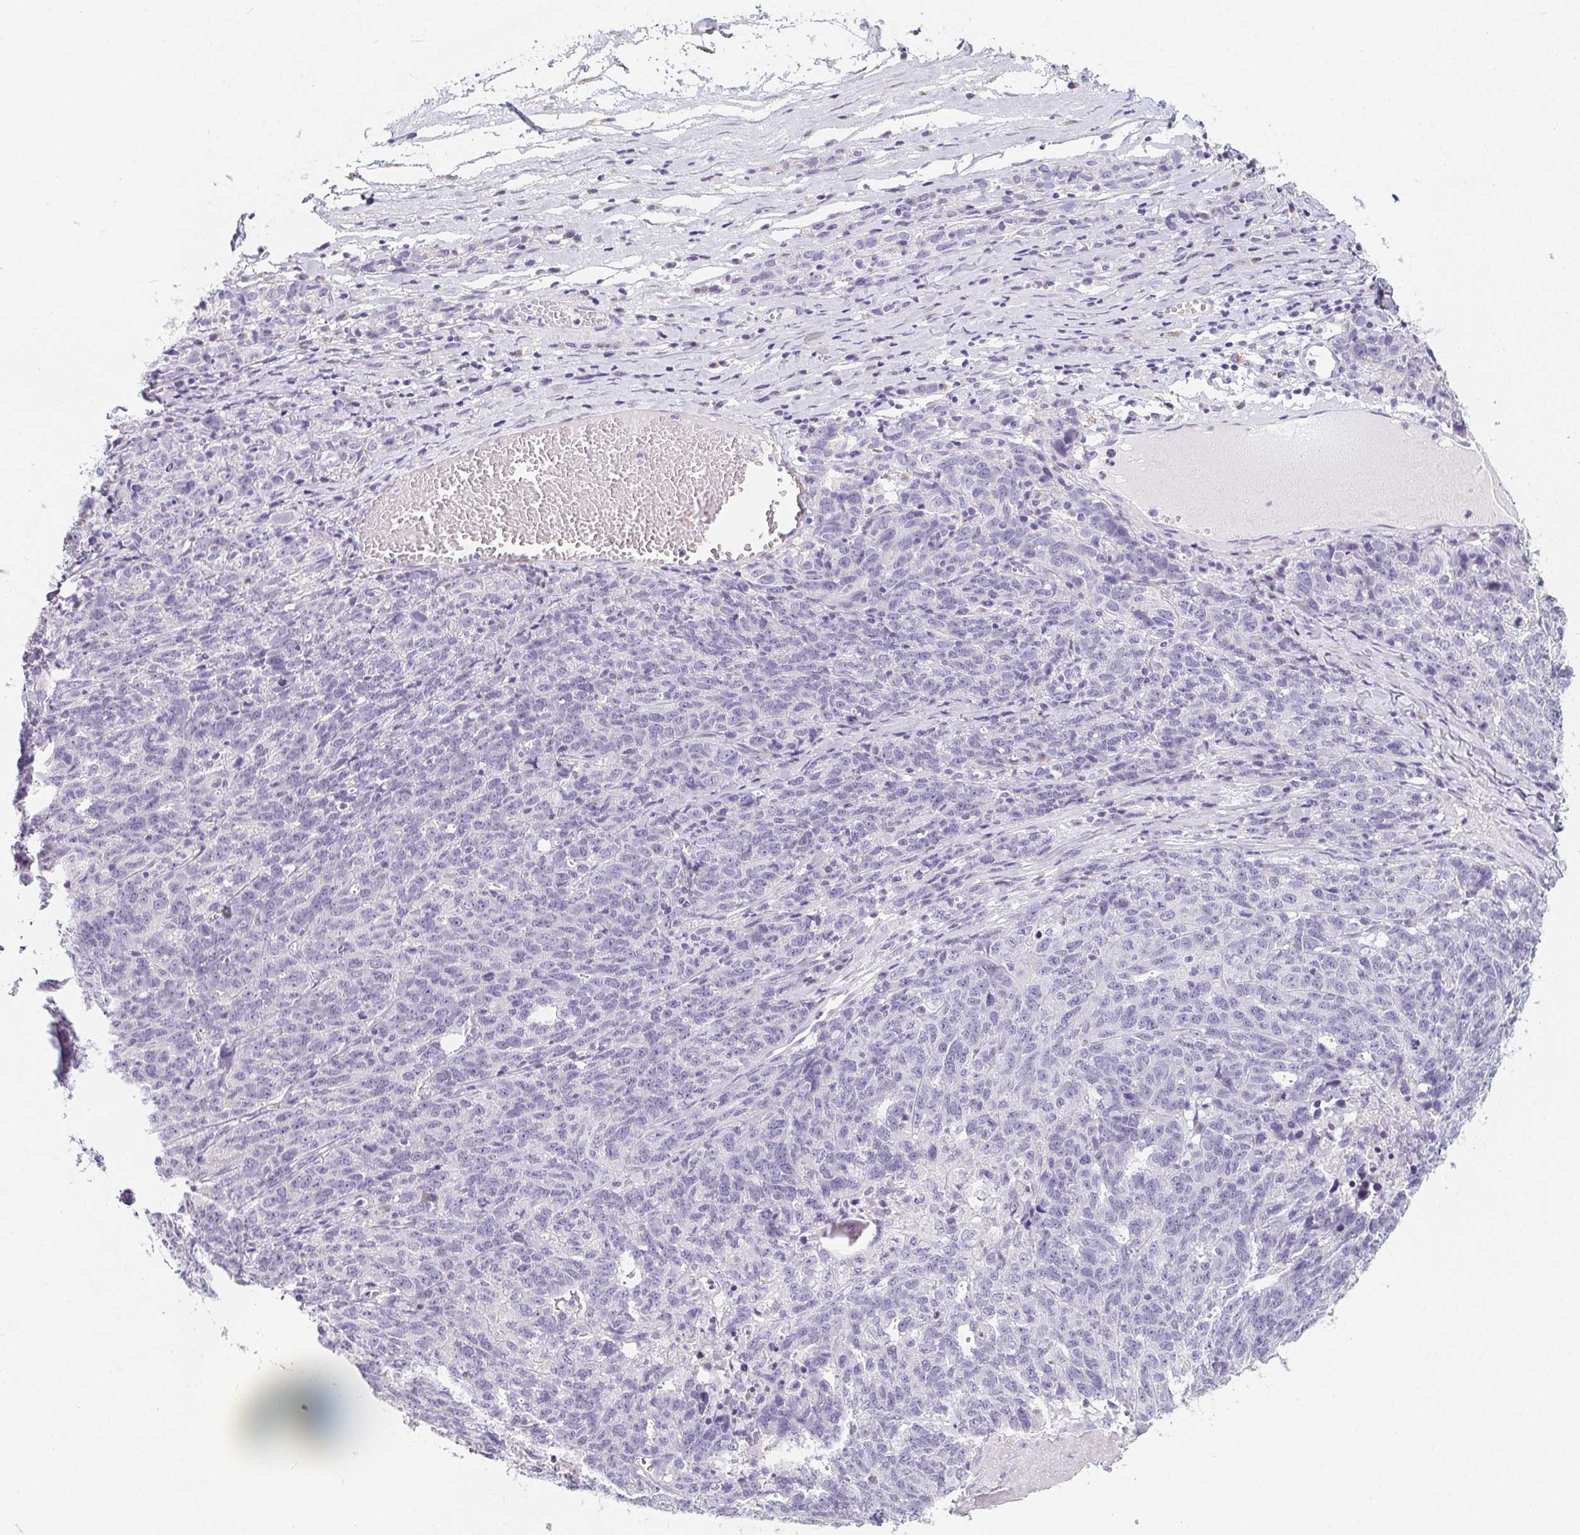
{"staining": {"intensity": "negative", "quantity": "none", "location": "none"}, "tissue": "ovarian cancer", "cell_type": "Tumor cells", "image_type": "cancer", "snomed": [{"axis": "morphology", "description": "Cystadenocarcinoma, serous, NOS"}, {"axis": "topography", "description": "Ovary"}], "caption": "This photomicrograph is of ovarian cancer stained with immunohistochemistry to label a protein in brown with the nuclei are counter-stained blue. There is no positivity in tumor cells.", "gene": "MAP1A", "patient": {"sex": "female", "age": 71}}